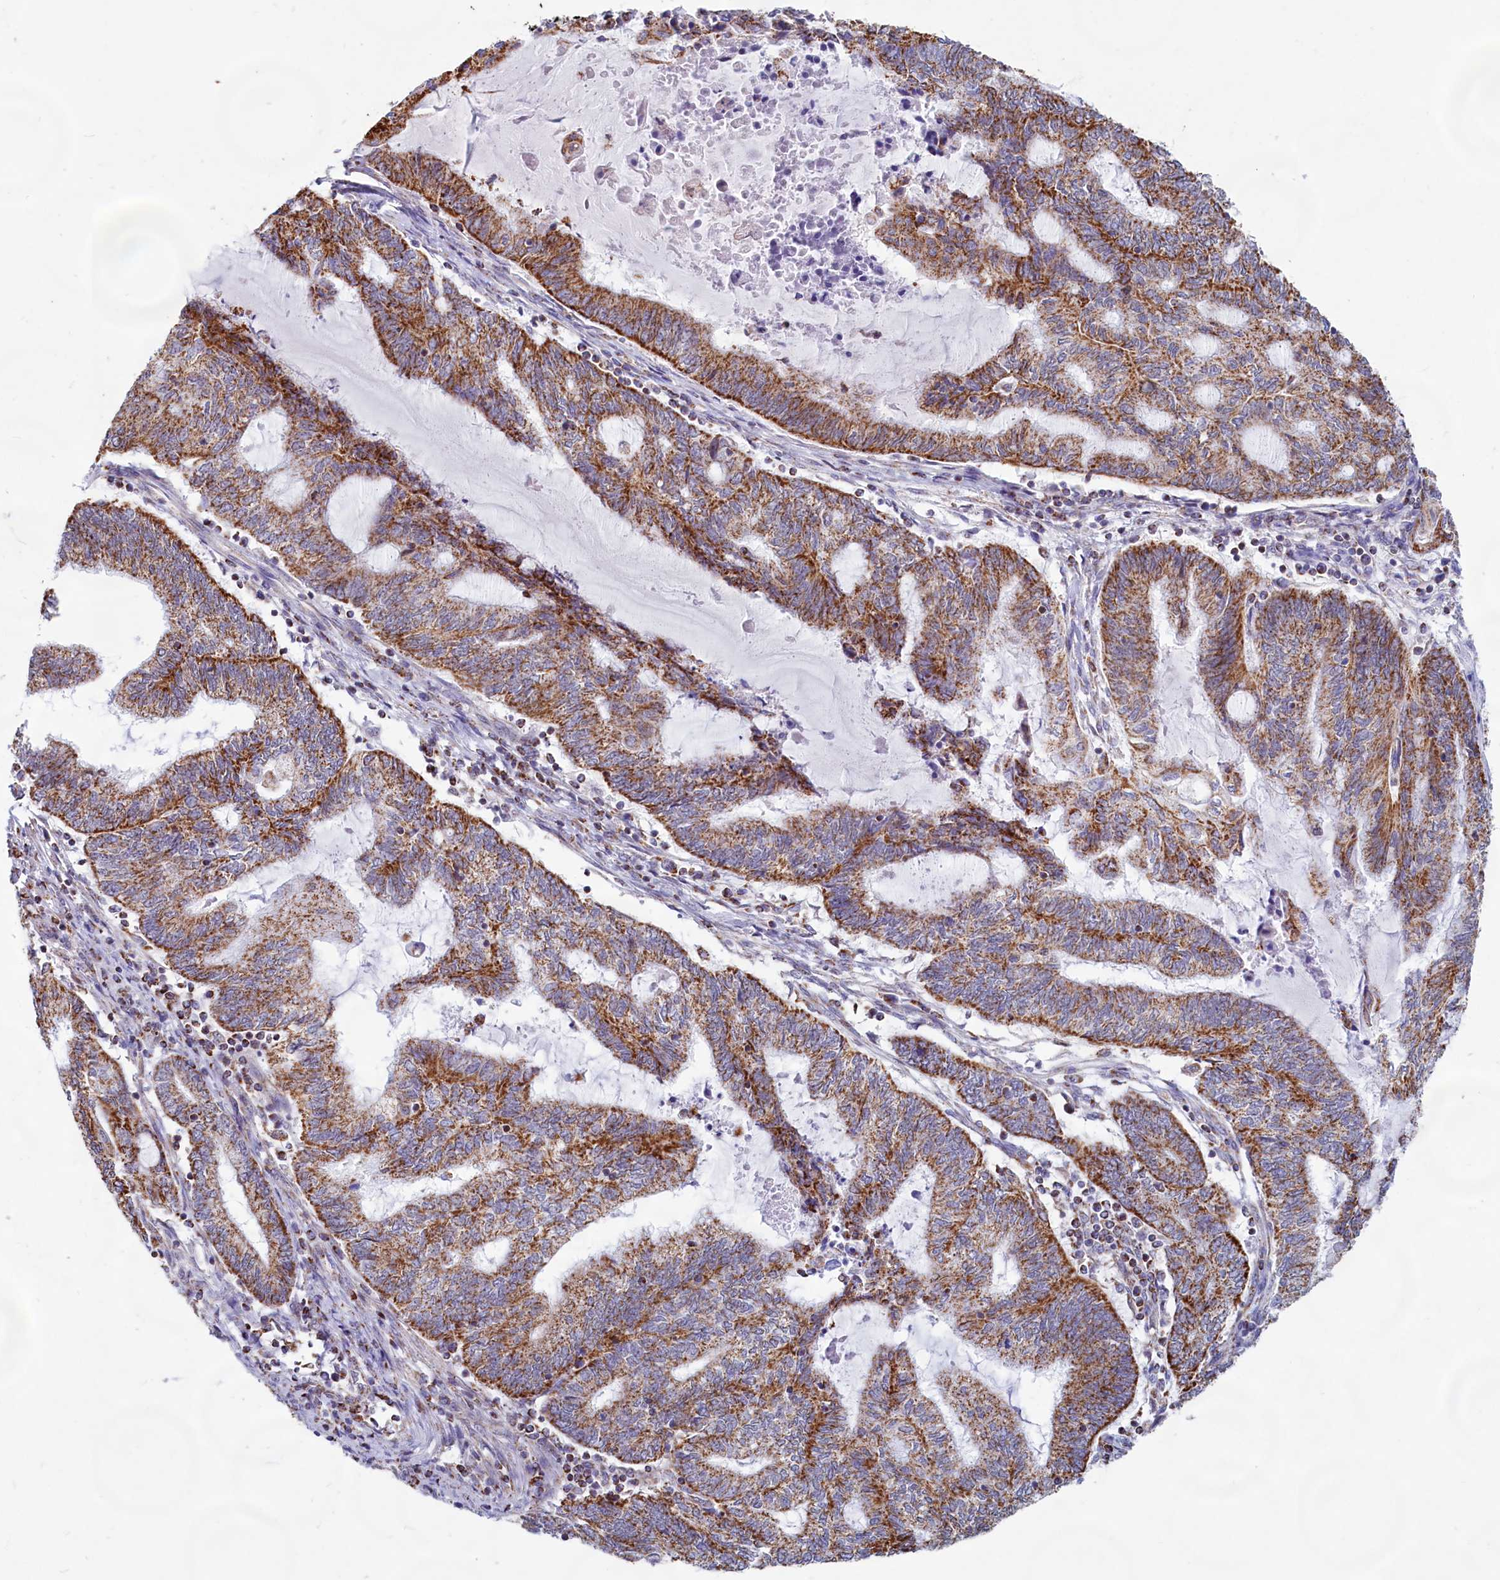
{"staining": {"intensity": "moderate", "quantity": ">75%", "location": "cytoplasmic/membranous"}, "tissue": "endometrial cancer", "cell_type": "Tumor cells", "image_type": "cancer", "snomed": [{"axis": "morphology", "description": "Adenocarcinoma, NOS"}, {"axis": "topography", "description": "Uterus"}, {"axis": "topography", "description": "Endometrium"}], "caption": "Brown immunohistochemical staining in human endometrial cancer (adenocarcinoma) exhibits moderate cytoplasmic/membranous positivity in about >75% of tumor cells.", "gene": "C1D", "patient": {"sex": "female", "age": 70}}